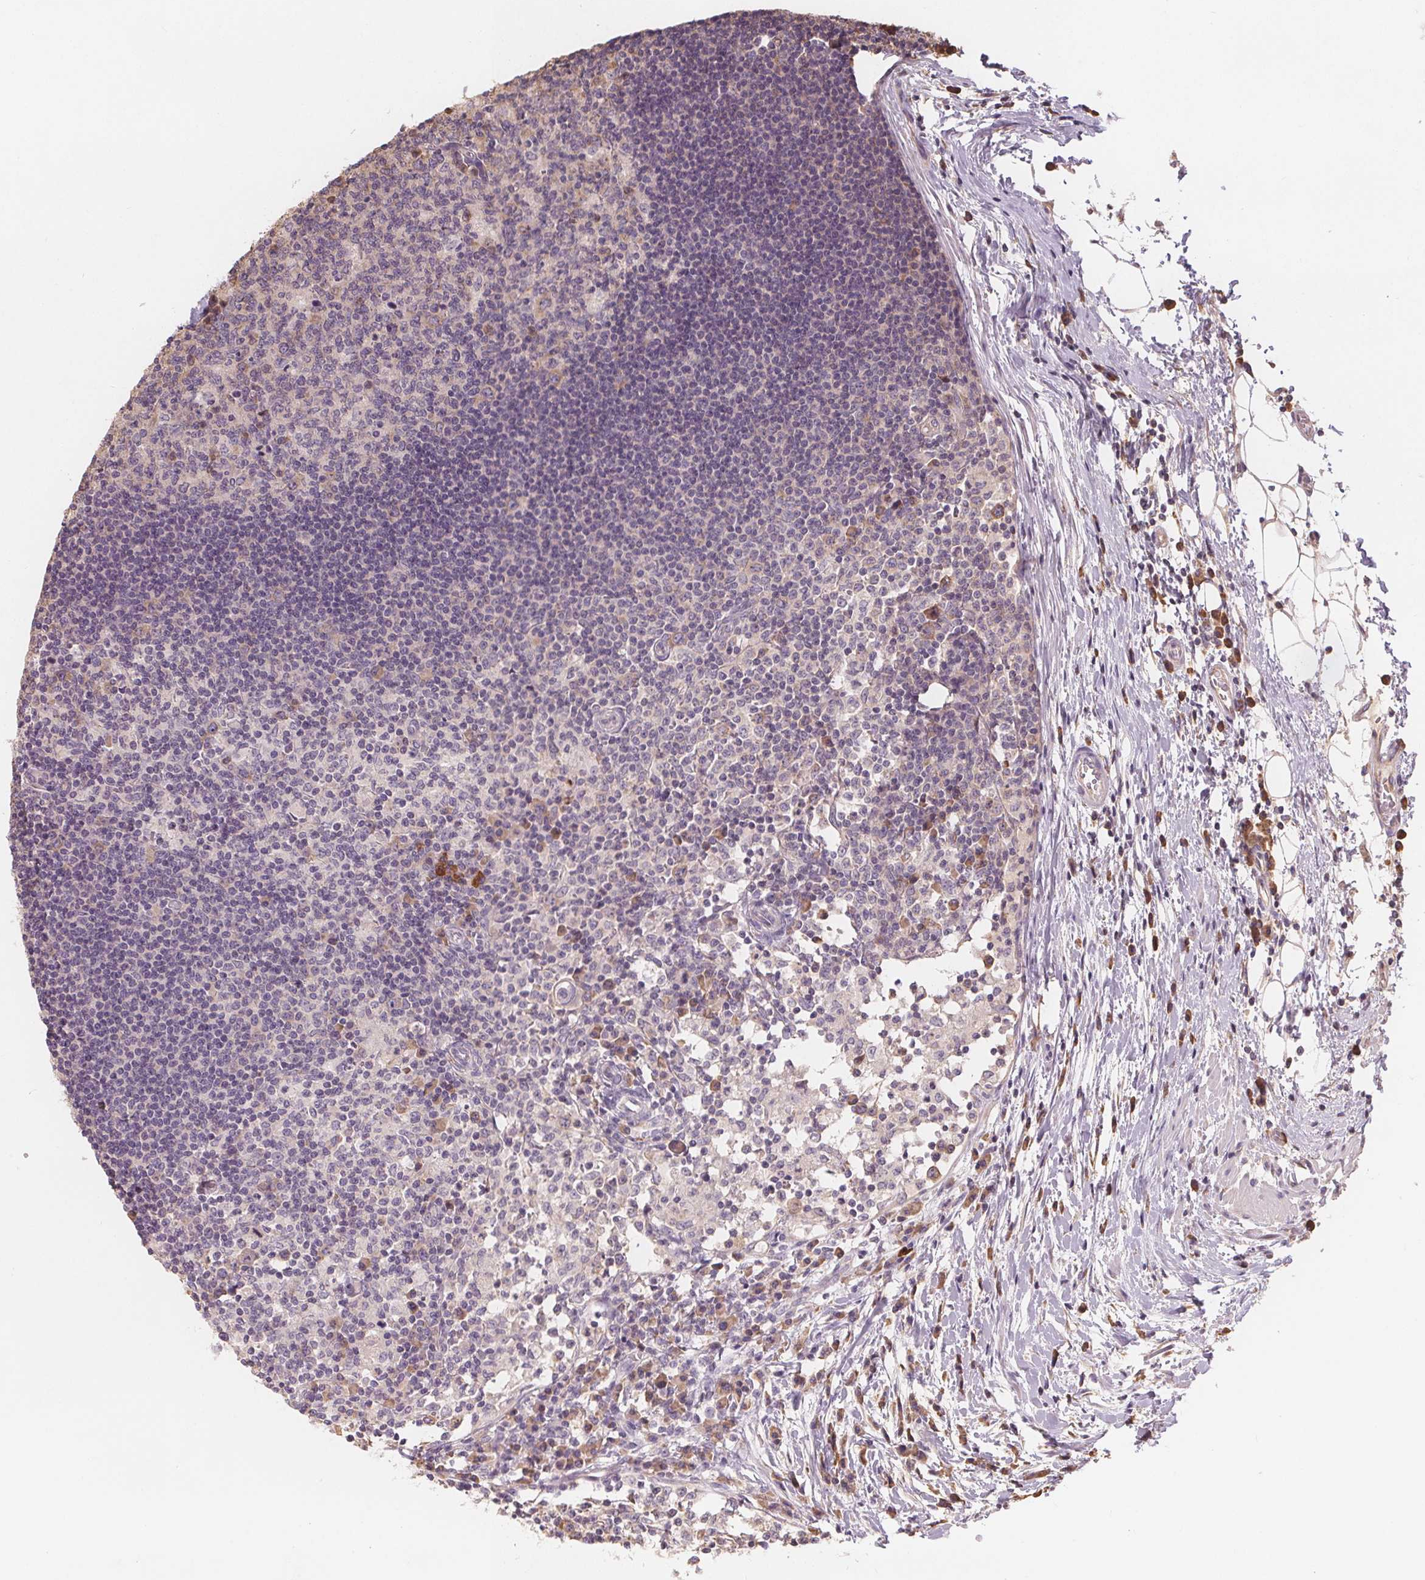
{"staining": {"intensity": "negative", "quantity": "none", "location": "none"}, "tissue": "lymph node", "cell_type": "Germinal center cells", "image_type": "normal", "snomed": [{"axis": "morphology", "description": "Normal tissue, NOS"}, {"axis": "topography", "description": "Lymph node"}], "caption": "Protein analysis of benign lymph node exhibits no significant staining in germinal center cells. The staining is performed using DAB brown chromogen with nuclei counter-stained in using hematoxylin.", "gene": "TMEM80", "patient": {"sex": "female", "age": 72}}